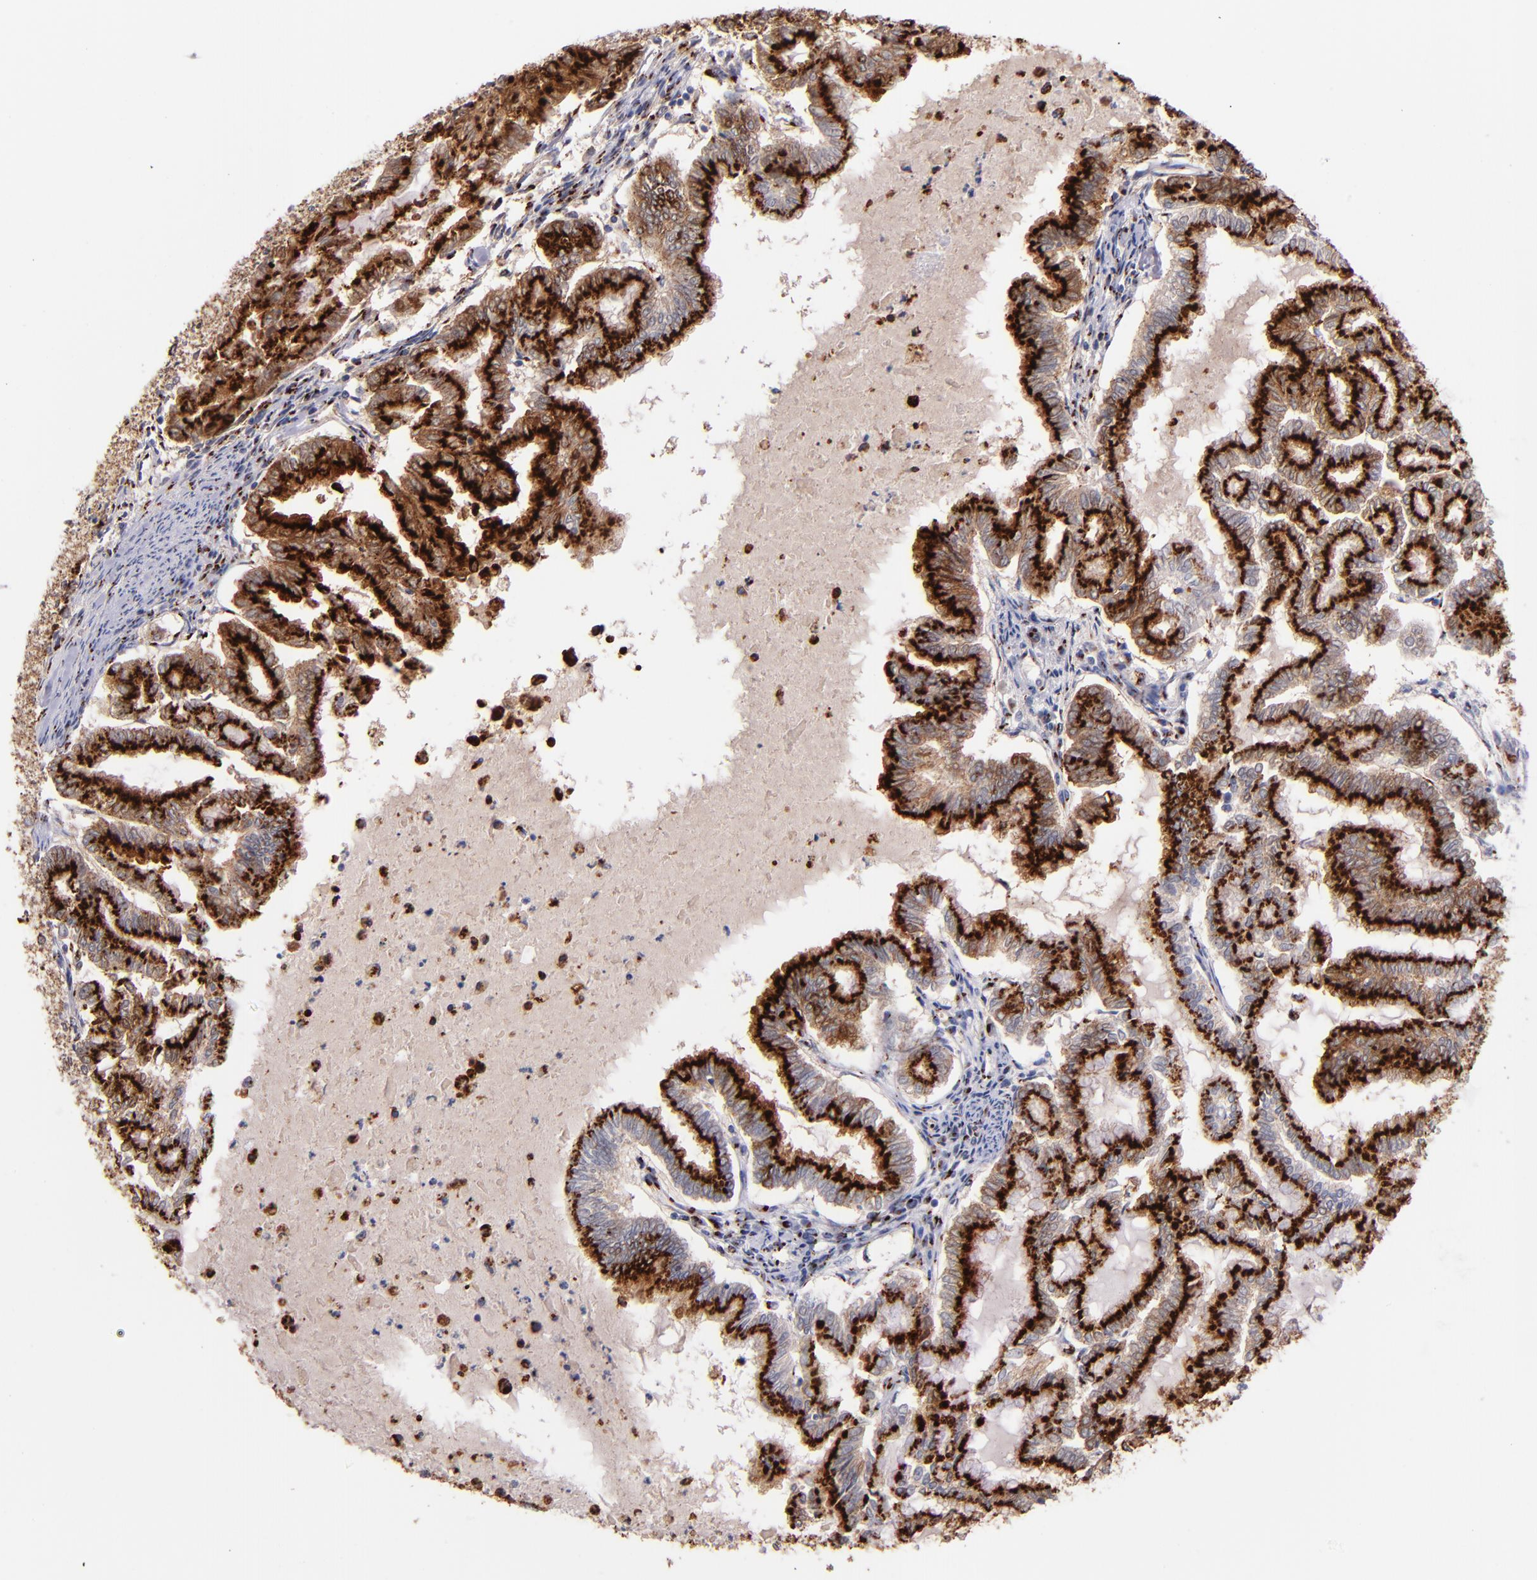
{"staining": {"intensity": "strong", "quantity": ">75%", "location": "cytoplasmic/membranous"}, "tissue": "endometrial cancer", "cell_type": "Tumor cells", "image_type": "cancer", "snomed": [{"axis": "morphology", "description": "Adenocarcinoma, NOS"}, {"axis": "topography", "description": "Endometrium"}], "caption": "Immunohistochemical staining of endometrial cancer demonstrates high levels of strong cytoplasmic/membranous staining in approximately >75% of tumor cells.", "gene": "GOLIM4", "patient": {"sex": "female", "age": 79}}